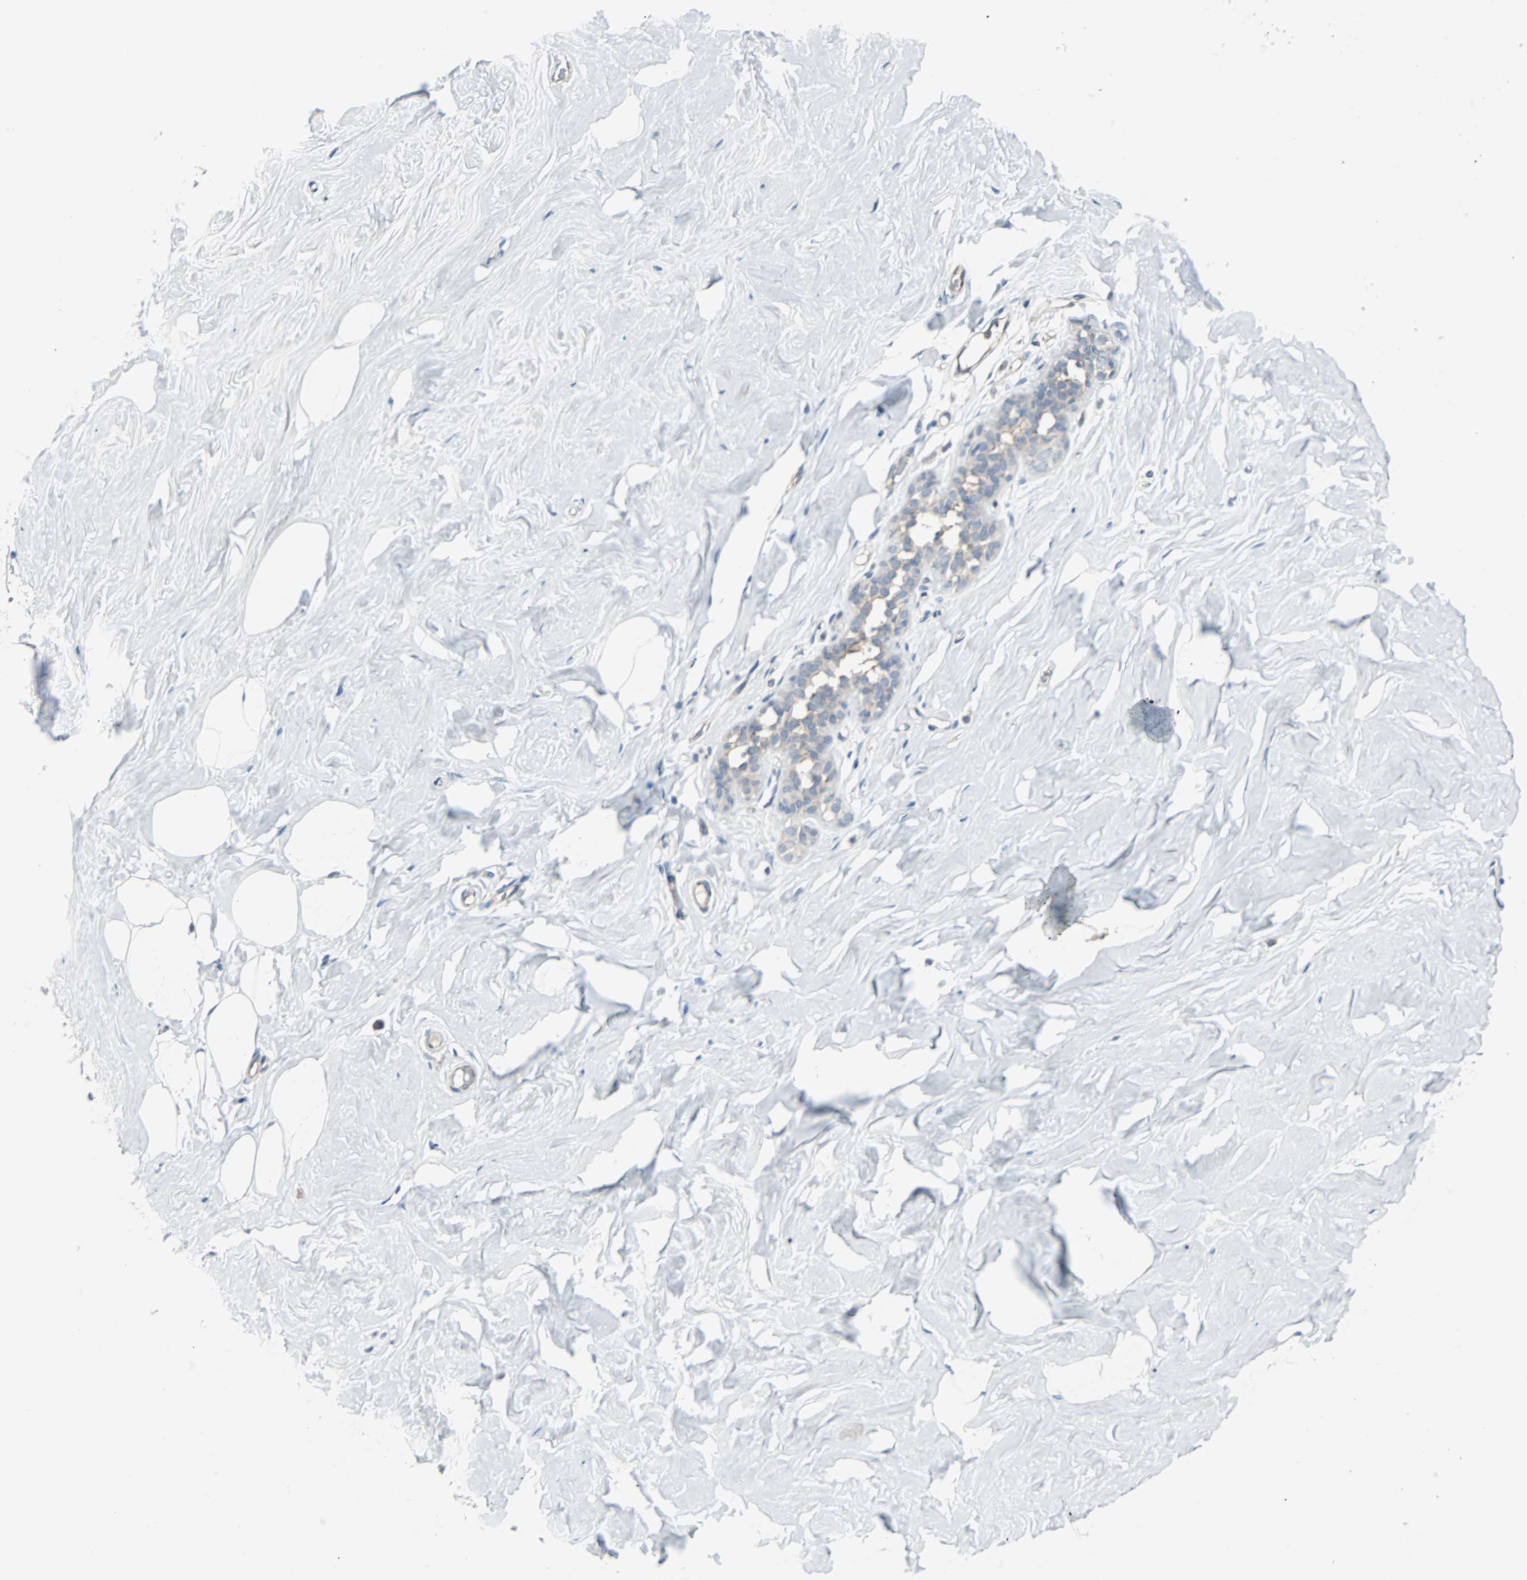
{"staining": {"intensity": "negative", "quantity": "none", "location": "none"}, "tissue": "breast", "cell_type": "Adipocytes", "image_type": "normal", "snomed": [{"axis": "morphology", "description": "Normal tissue, NOS"}, {"axis": "topography", "description": "Breast"}], "caption": "Adipocytes show no significant positivity in benign breast.", "gene": "SWAP70", "patient": {"sex": "female", "age": 75}}